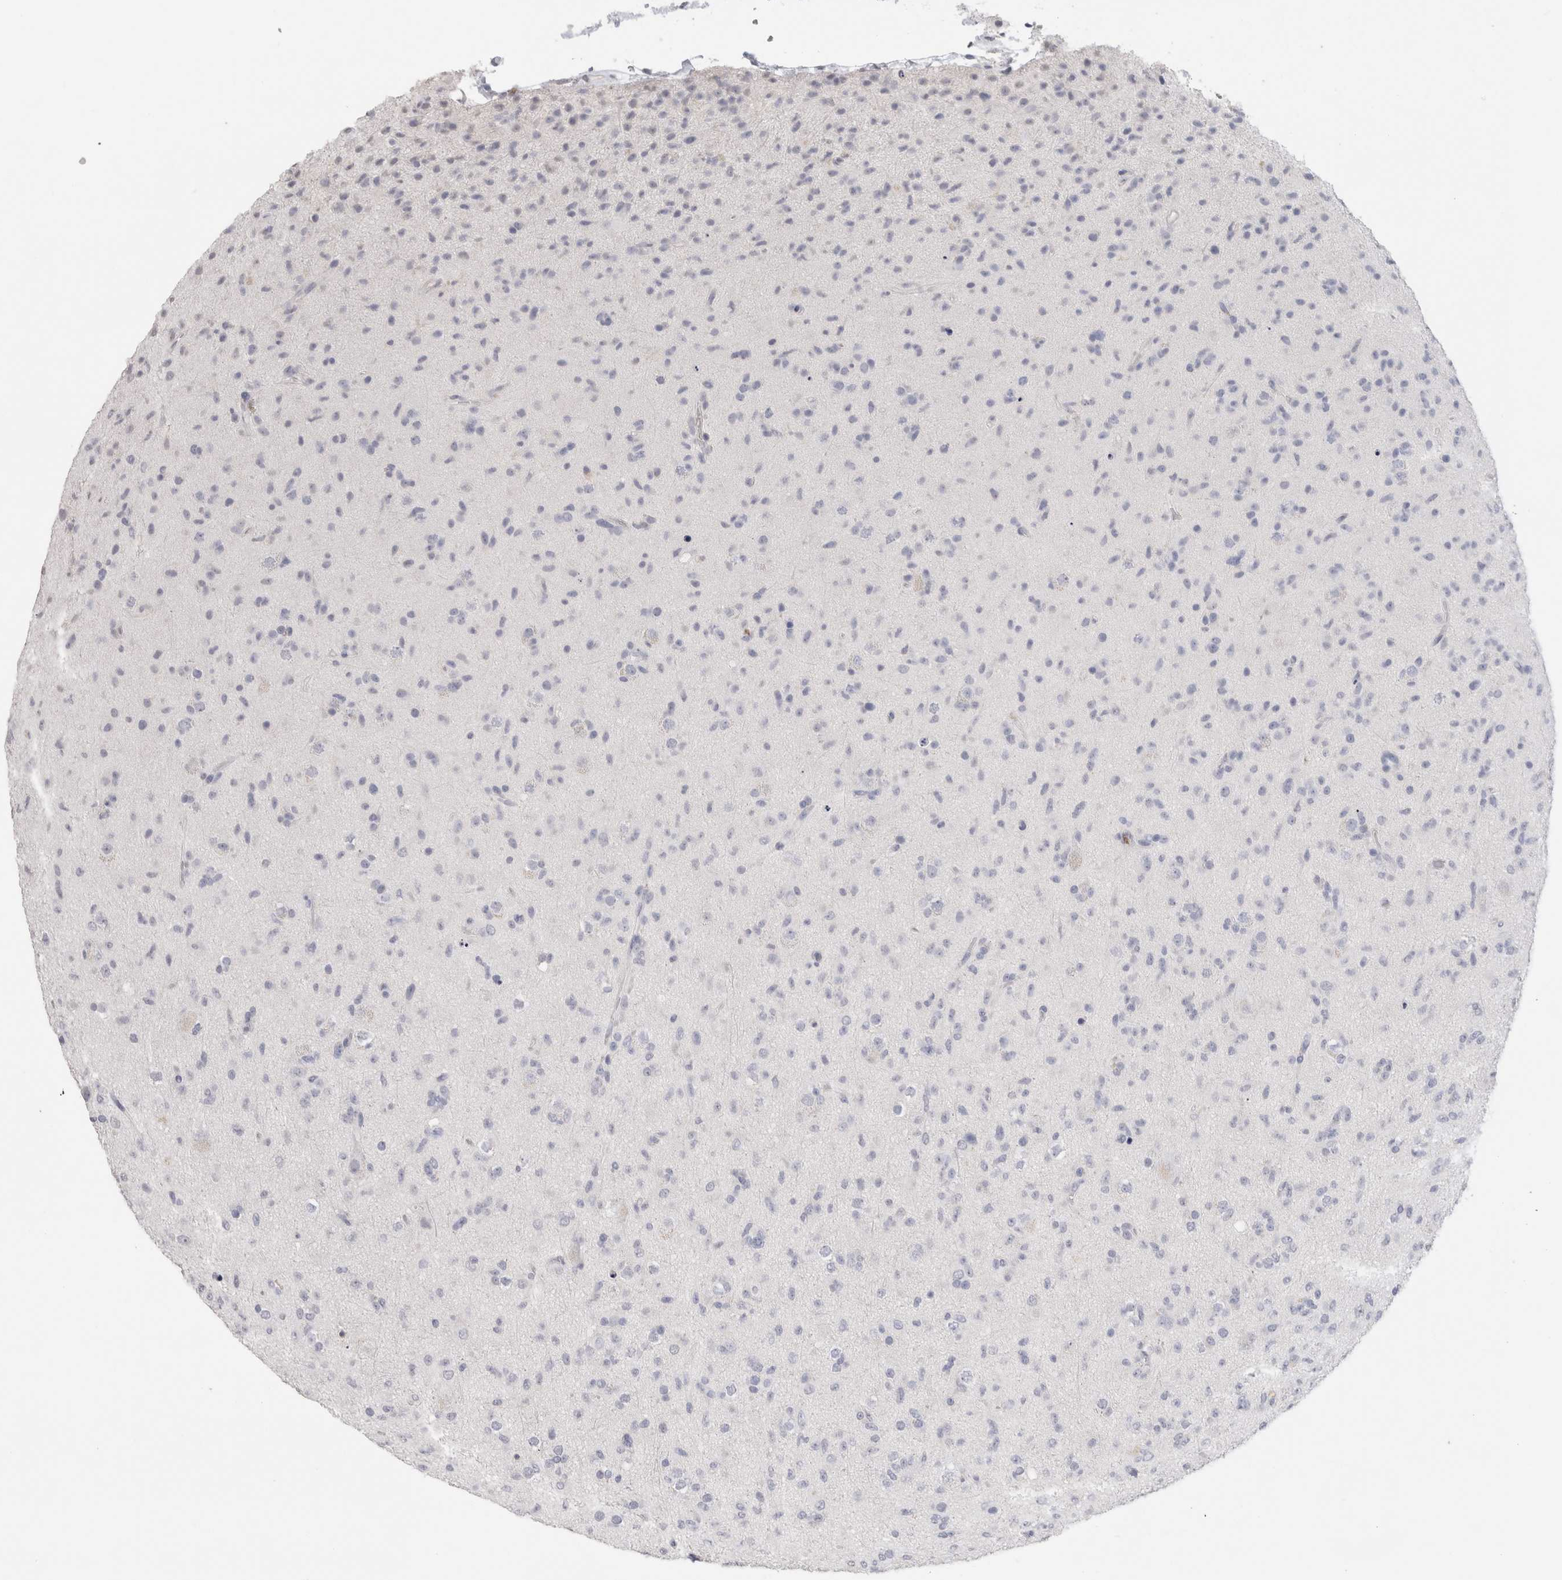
{"staining": {"intensity": "negative", "quantity": "none", "location": "none"}, "tissue": "glioma", "cell_type": "Tumor cells", "image_type": "cancer", "snomed": [{"axis": "morphology", "description": "Glioma, malignant, Low grade"}, {"axis": "topography", "description": "Brain"}], "caption": "Immunohistochemistry (IHC) of glioma exhibits no positivity in tumor cells.", "gene": "LAMP3", "patient": {"sex": "male", "age": 65}}